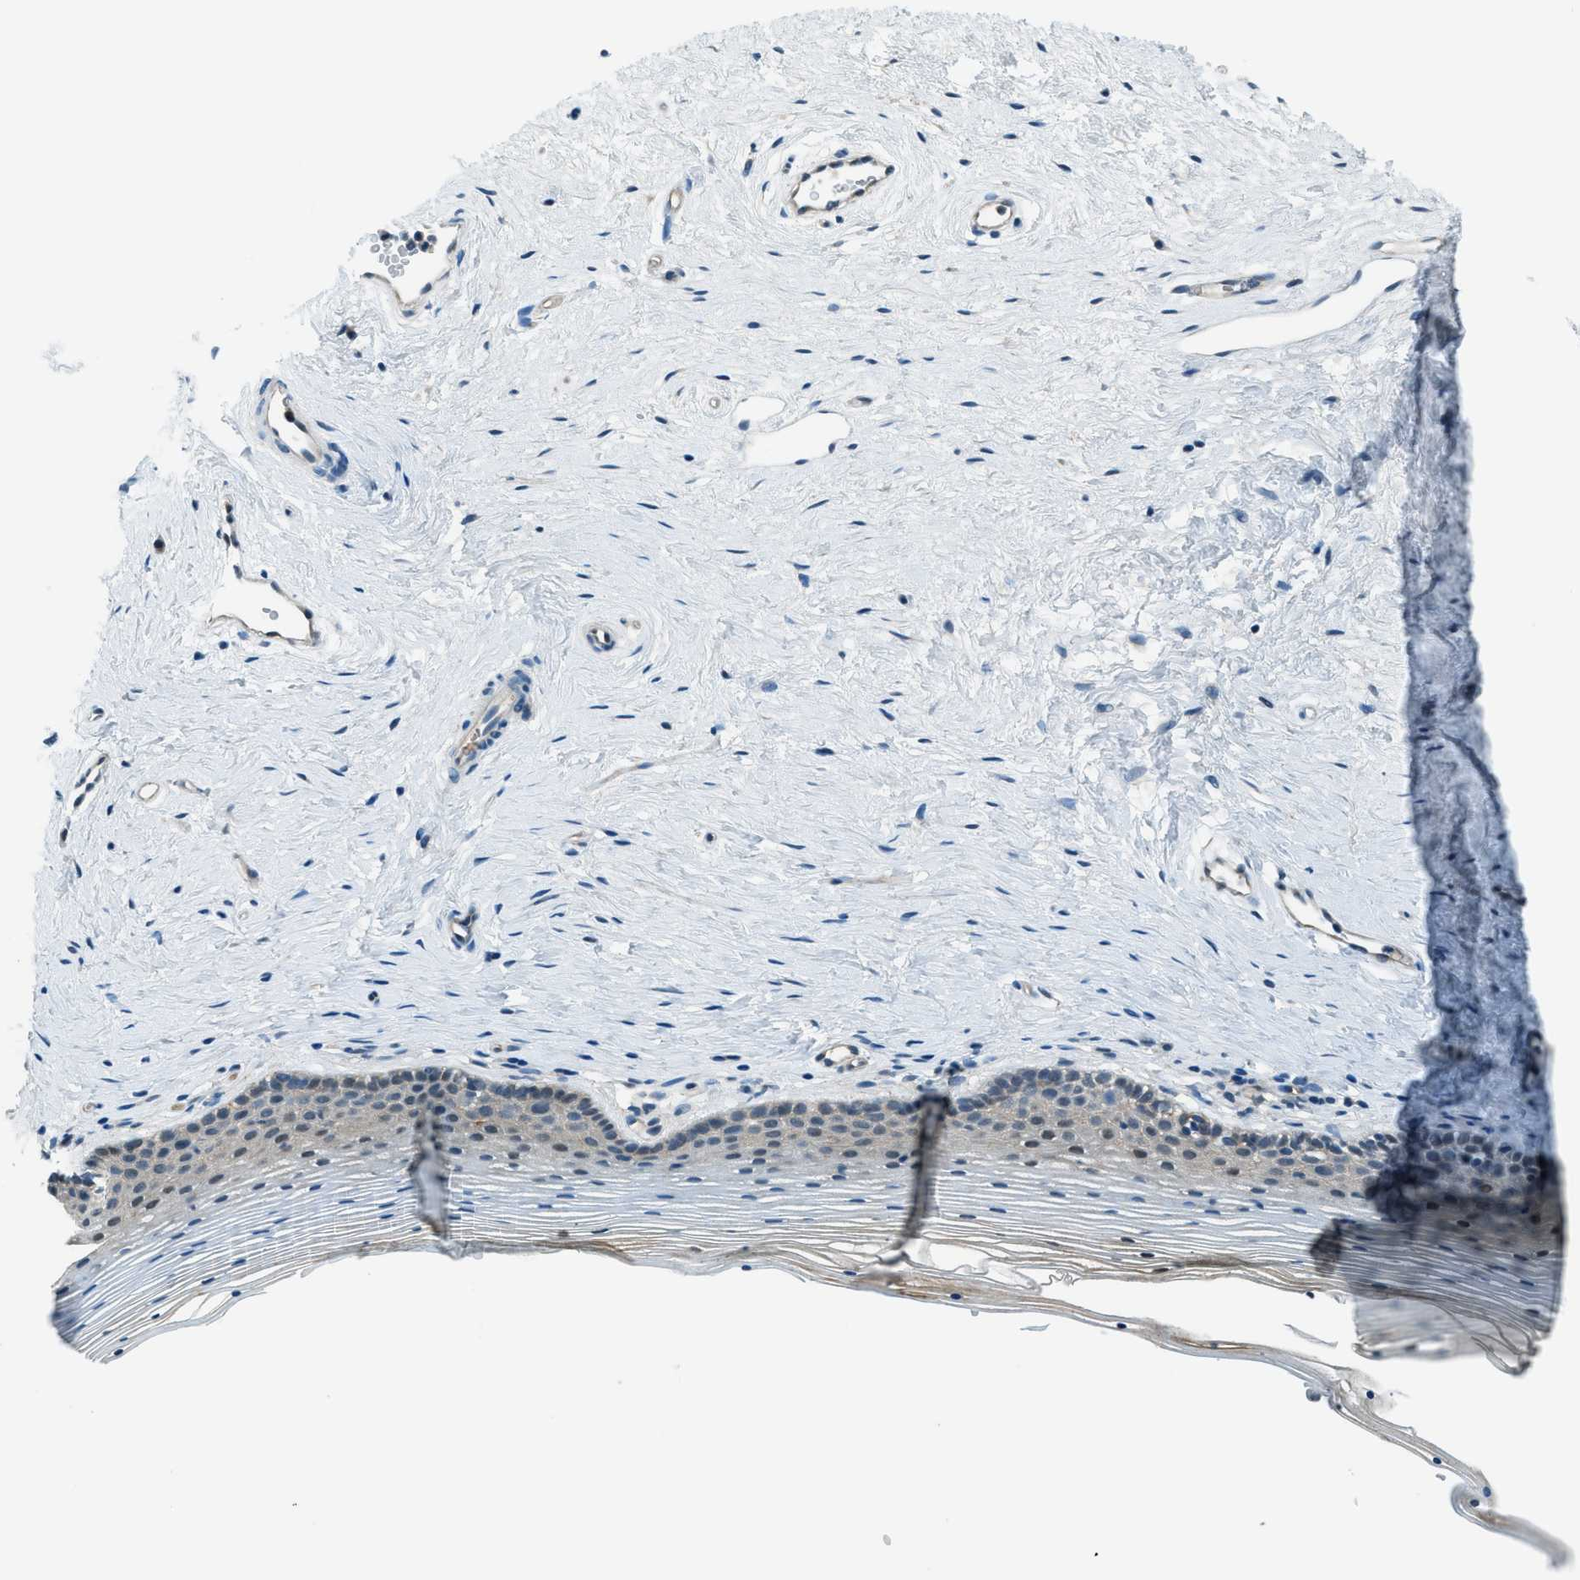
{"staining": {"intensity": "weak", "quantity": "25%-75%", "location": "cytoplasmic/membranous,nuclear"}, "tissue": "vagina", "cell_type": "Squamous epithelial cells", "image_type": "normal", "snomed": [{"axis": "morphology", "description": "Normal tissue, NOS"}, {"axis": "topography", "description": "Vagina"}], "caption": "The histopathology image shows immunohistochemical staining of unremarkable vagina. There is weak cytoplasmic/membranous,nuclear expression is identified in approximately 25%-75% of squamous epithelial cells. Using DAB (3,3'-diaminobenzidine) (brown) and hematoxylin (blue) stains, captured at high magnification using brightfield microscopy.", "gene": "HEBP2", "patient": {"sex": "female", "age": 32}}